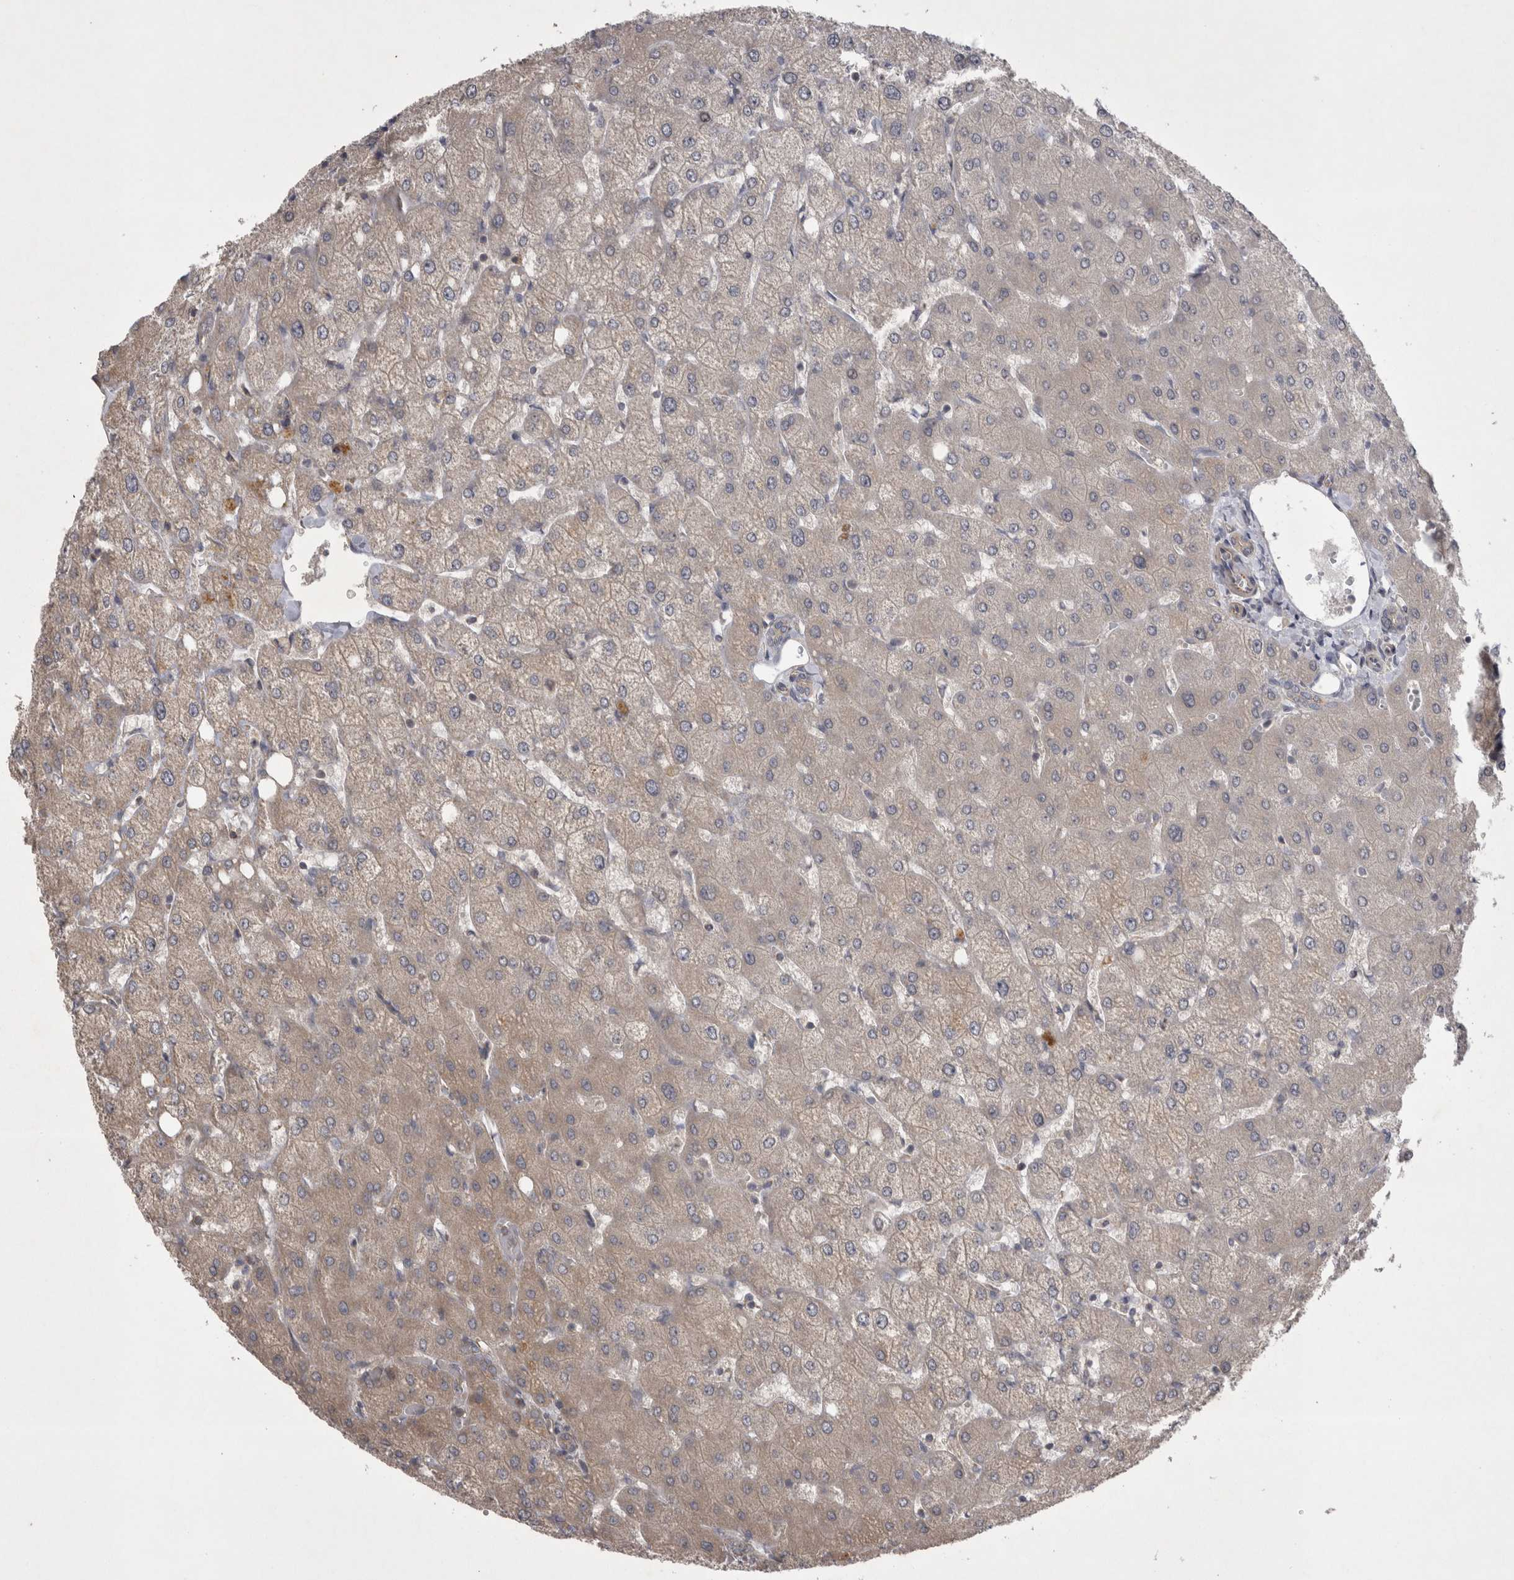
{"staining": {"intensity": "negative", "quantity": "none", "location": "none"}, "tissue": "liver", "cell_type": "Cholangiocytes", "image_type": "normal", "snomed": [{"axis": "morphology", "description": "Normal tissue, NOS"}, {"axis": "topography", "description": "Liver"}], "caption": "An IHC photomicrograph of benign liver is shown. There is no staining in cholangiocytes of liver.", "gene": "TSPOAP1", "patient": {"sex": "female", "age": 54}}